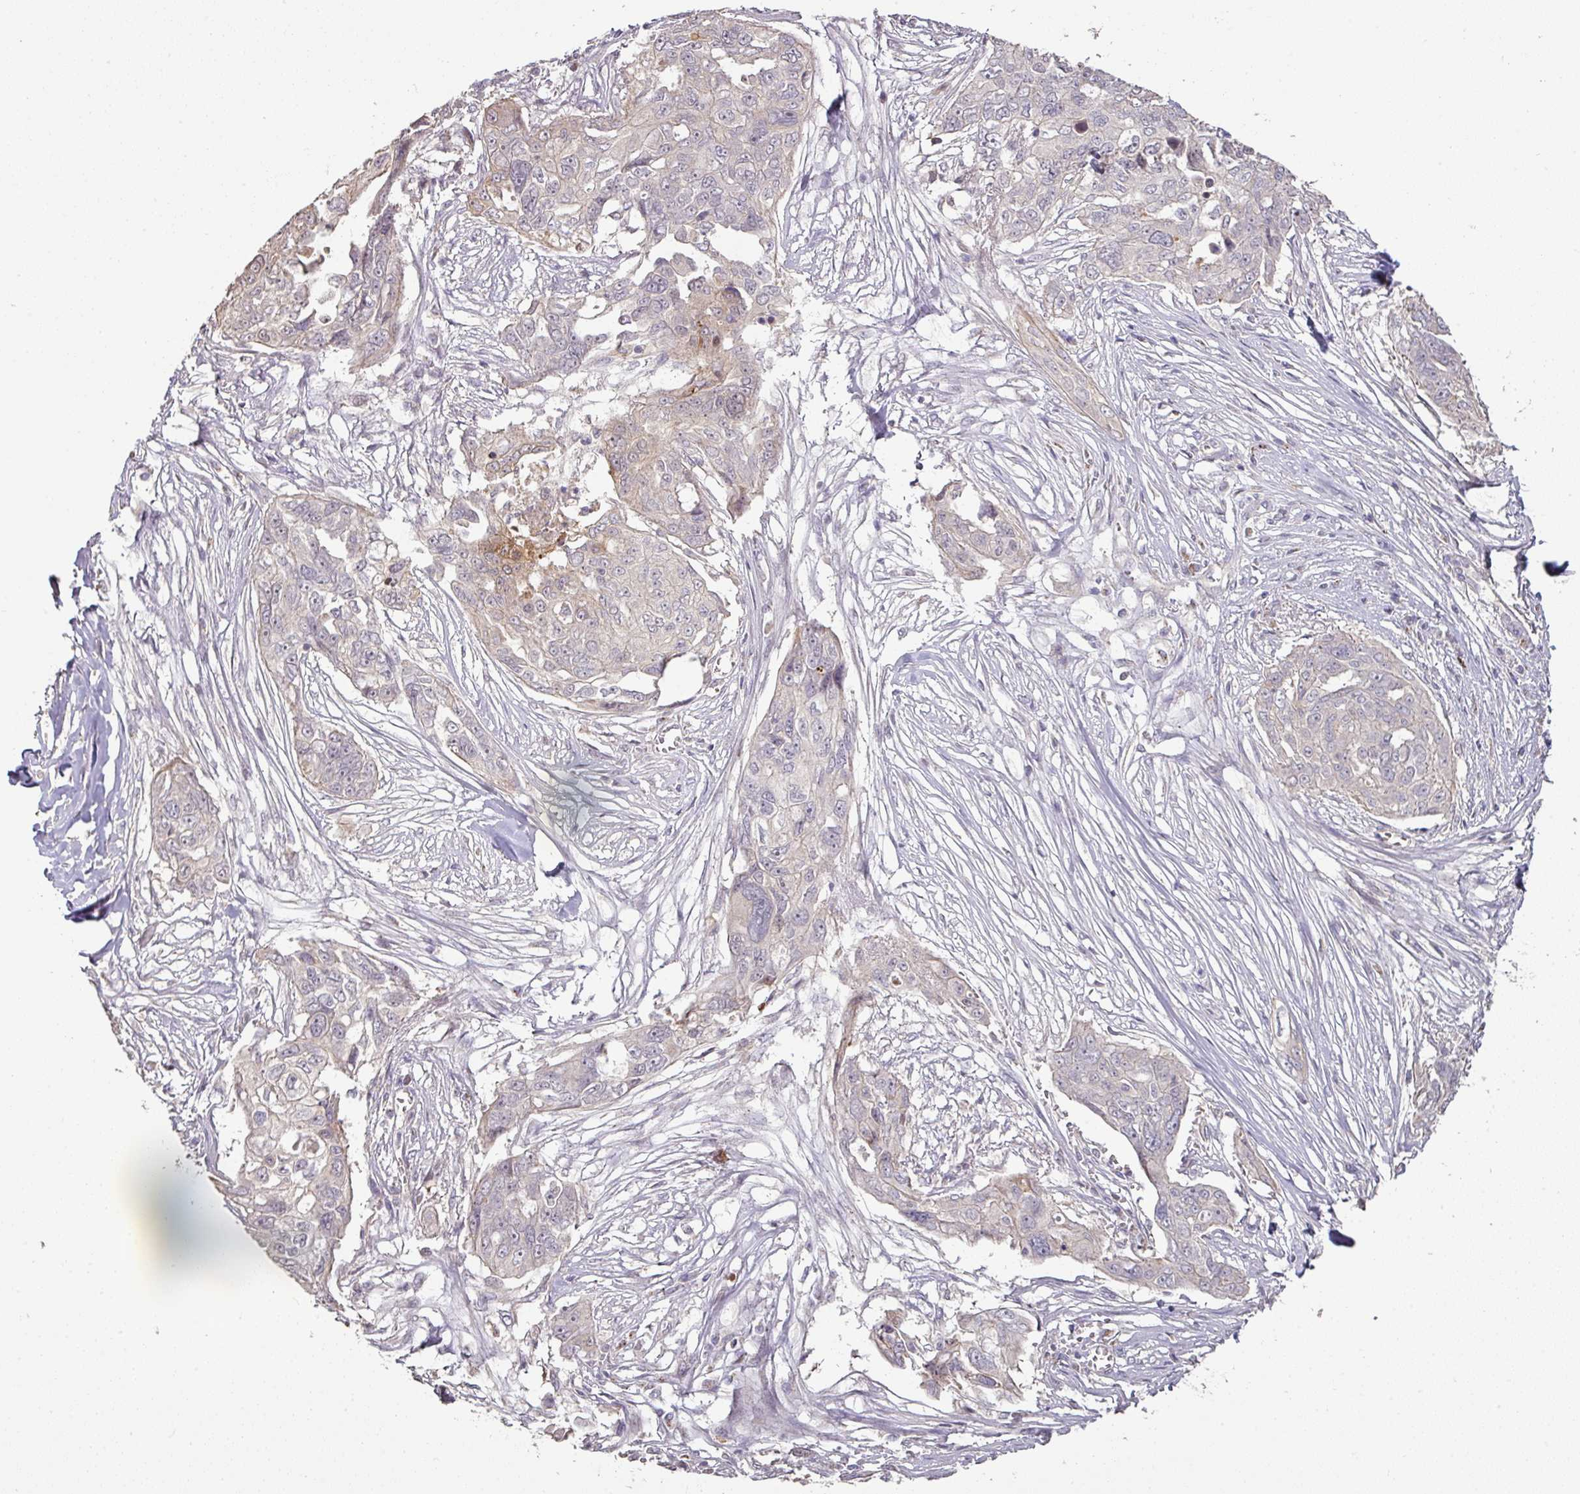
{"staining": {"intensity": "negative", "quantity": "none", "location": "none"}, "tissue": "ovarian cancer", "cell_type": "Tumor cells", "image_type": "cancer", "snomed": [{"axis": "morphology", "description": "Carcinoma, endometroid"}, {"axis": "topography", "description": "Ovary"}], "caption": "A high-resolution image shows immunohistochemistry (IHC) staining of endometroid carcinoma (ovarian), which displays no significant positivity in tumor cells.", "gene": "CXCR5", "patient": {"sex": "female", "age": 70}}